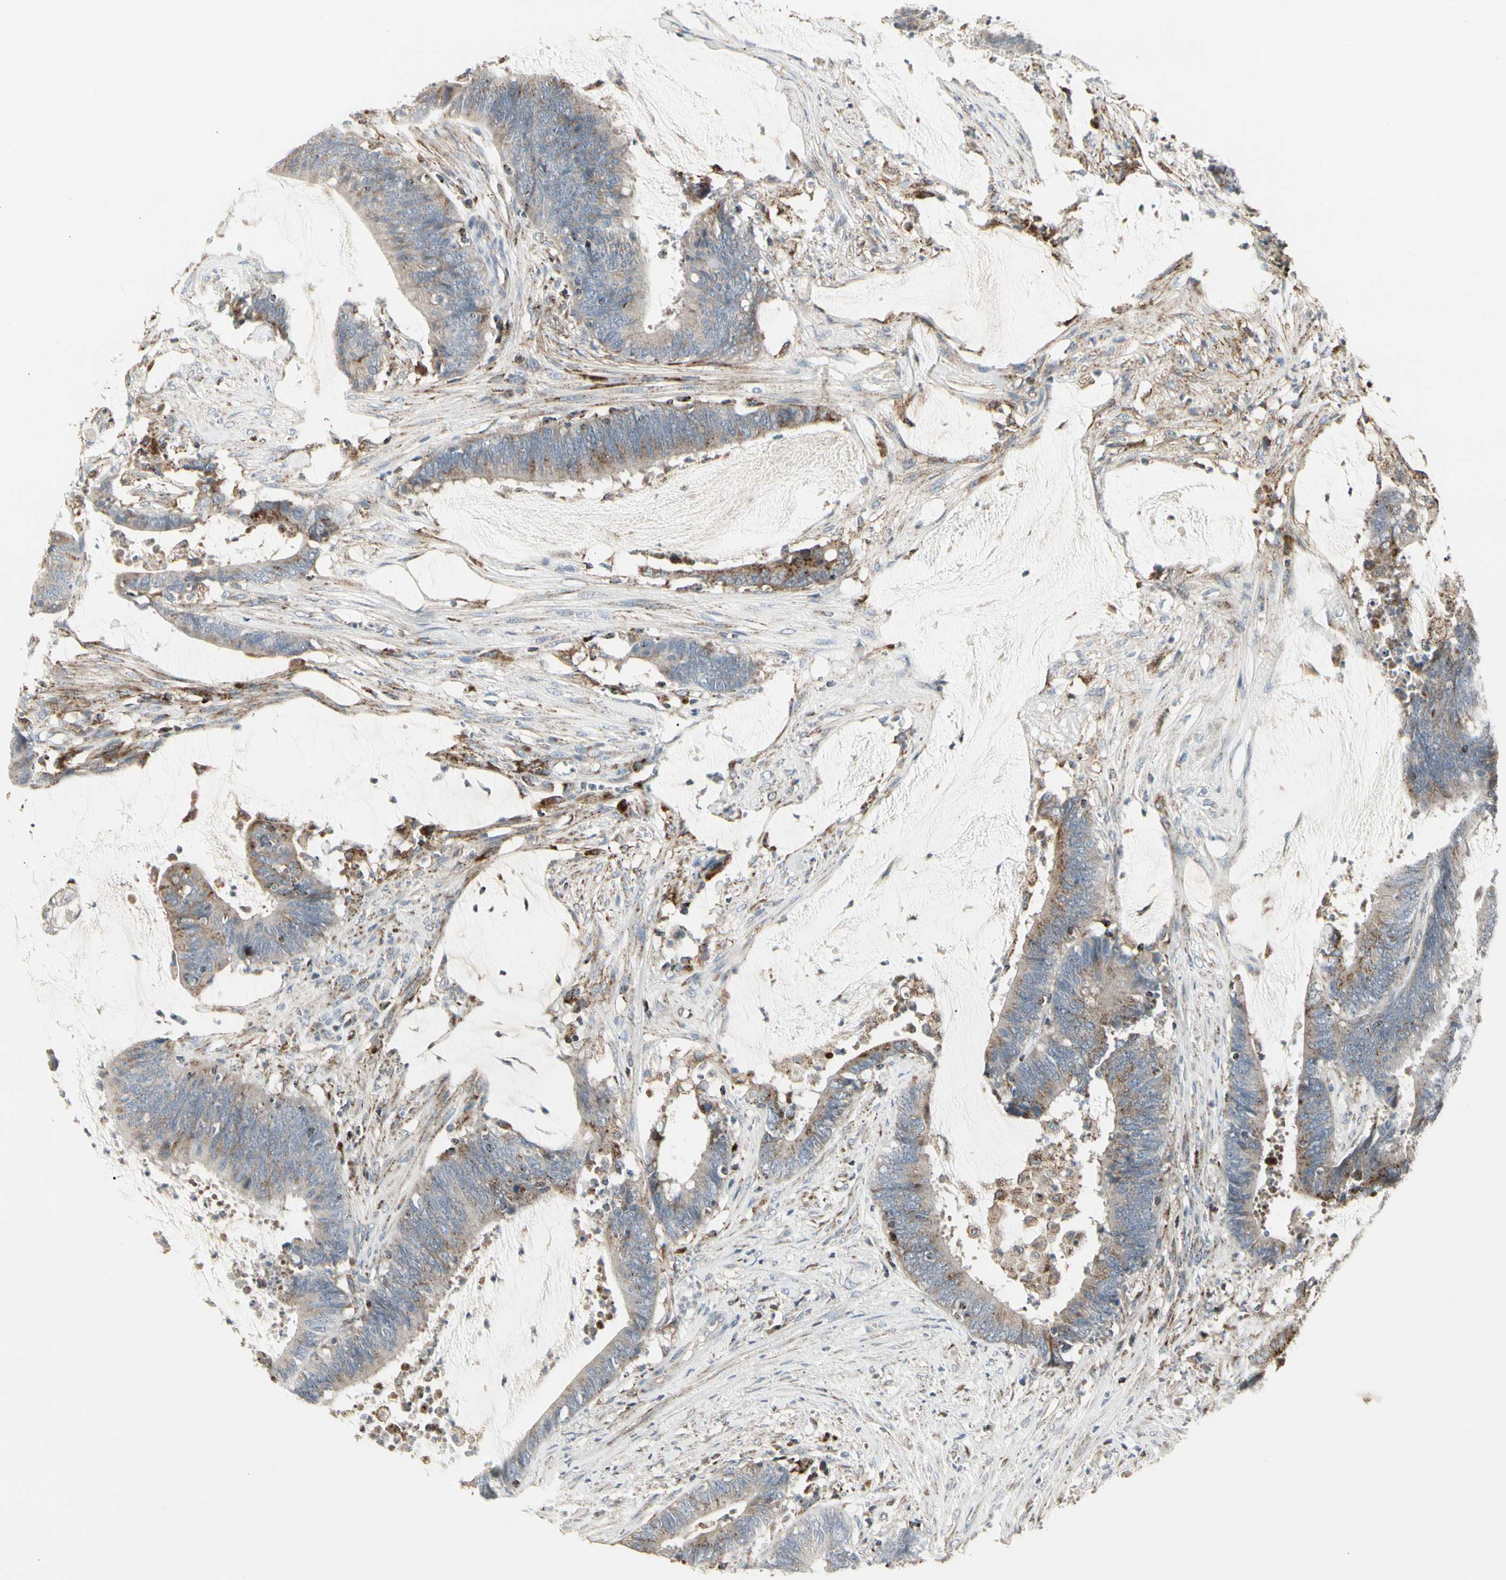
{"staining": {"intensity": "moderate", "quantity": "25%-75%", "location": "cytoplasmic/membranous"}, "tissue": "colorectal cancer", "cell_type": "Tumor cells", "image_type": "cancer", "snomed": [{"axis": "morphology", "description": "Adenocarcinoma, NOS"}, {"axis": "topography", "description": "Rectum"}], "caption": "Colorectal cancer stained for a protein shows moderate cytoplasmic/membranous positivity in tumor cells.", "gene": "TMEM176A", "patient": {"sex": "female", "age": 66}}